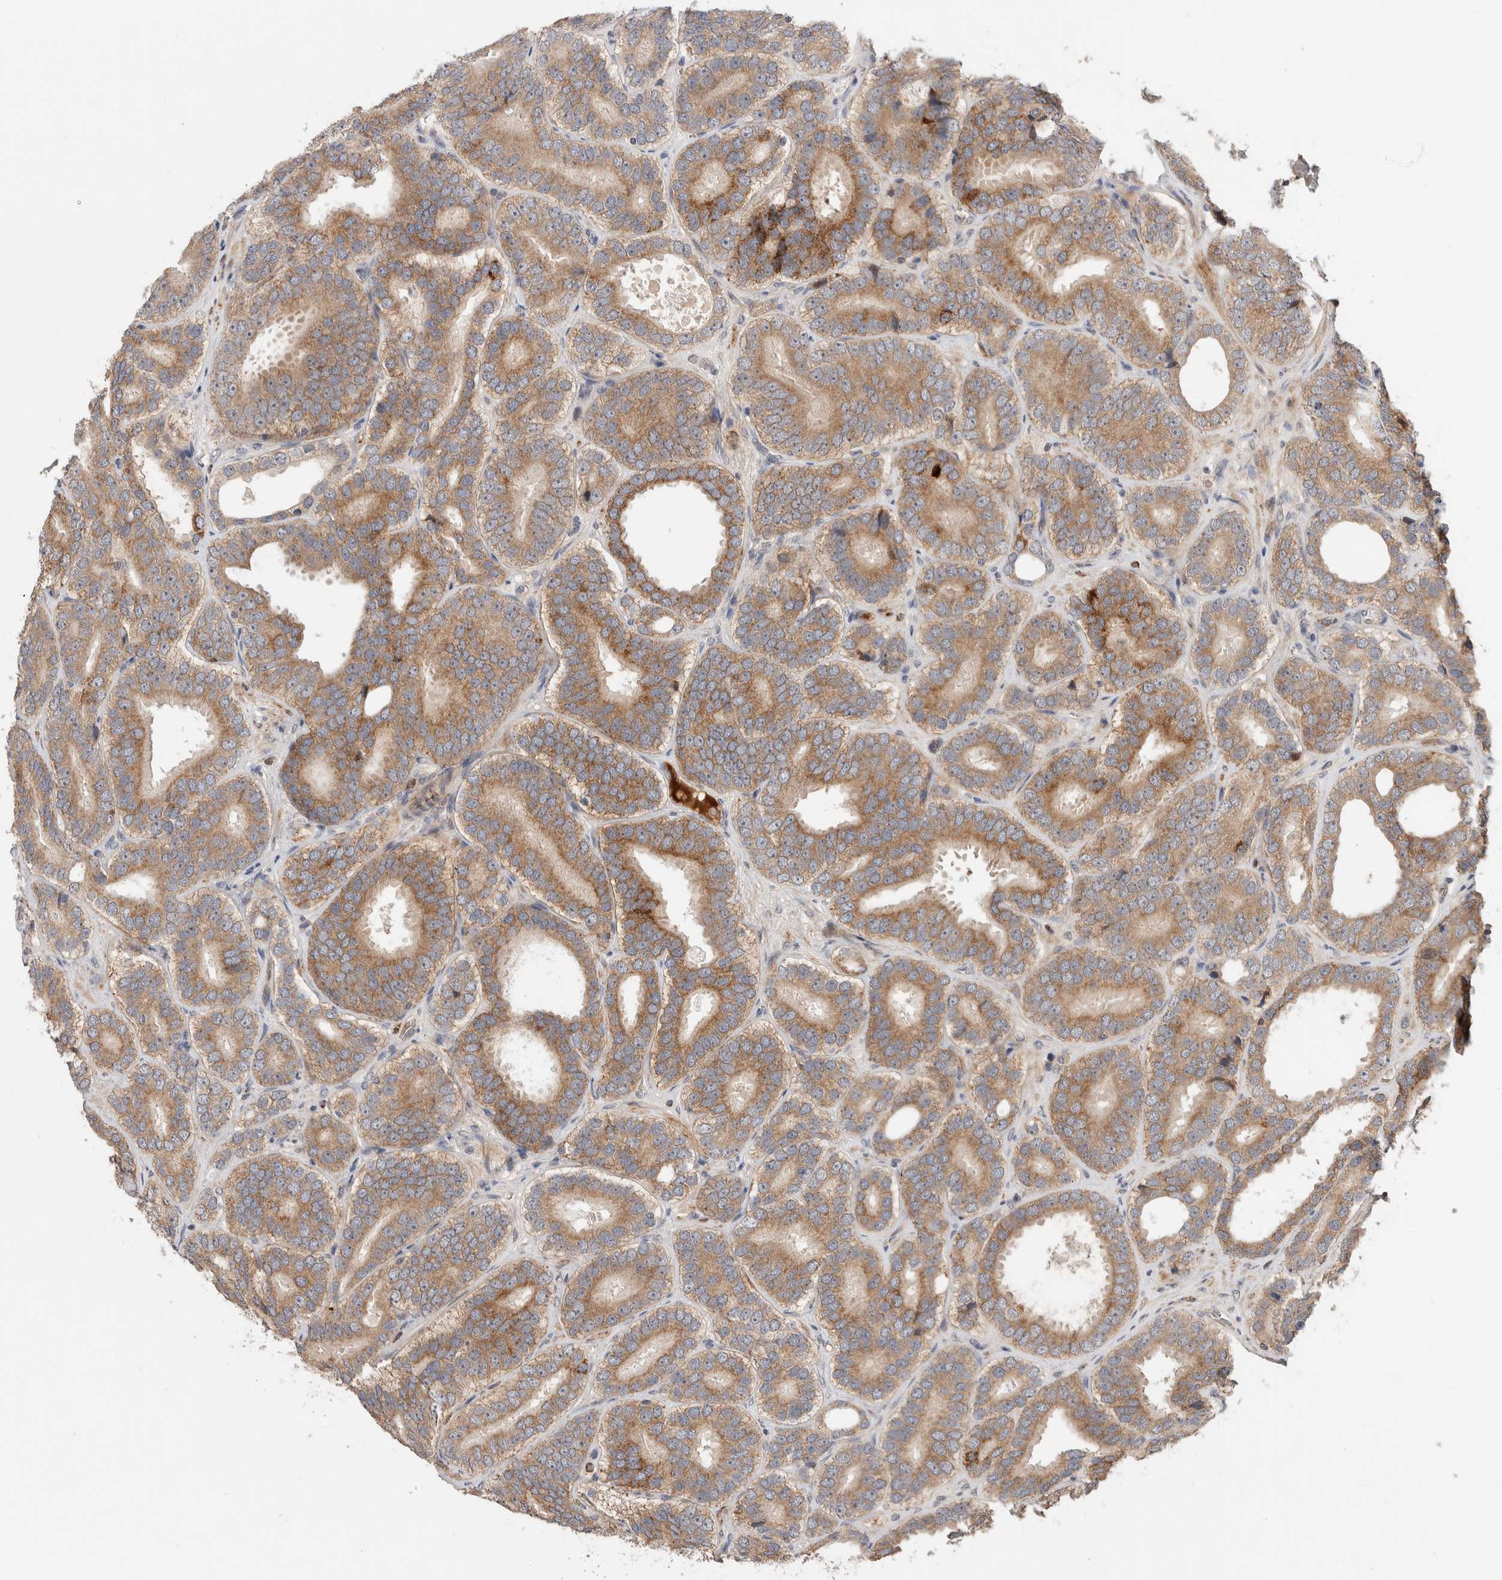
{"staining": {"intensity": "moderate", "quantity": ">75%", "location": "cytoplasmic/membranous"}, "tissue": "prostate cancer", "cell_type": "Tumor cells", "image_type": "cancer", "snomed": [{"axis": "morphology", "description": "Adenocarcinoma, High grade"}, {"axis": "topography", "description": "Prostate"}], "caption": "Immunohistochemistry (IHC) image of prostate cancer stained for a protein (brown), which displays medium levels of moderate cytoplasmic/membranous positivity in about >75% of tumor cells.", "gene": "CASK", "patient": {"sex": "male", "age": 56}}